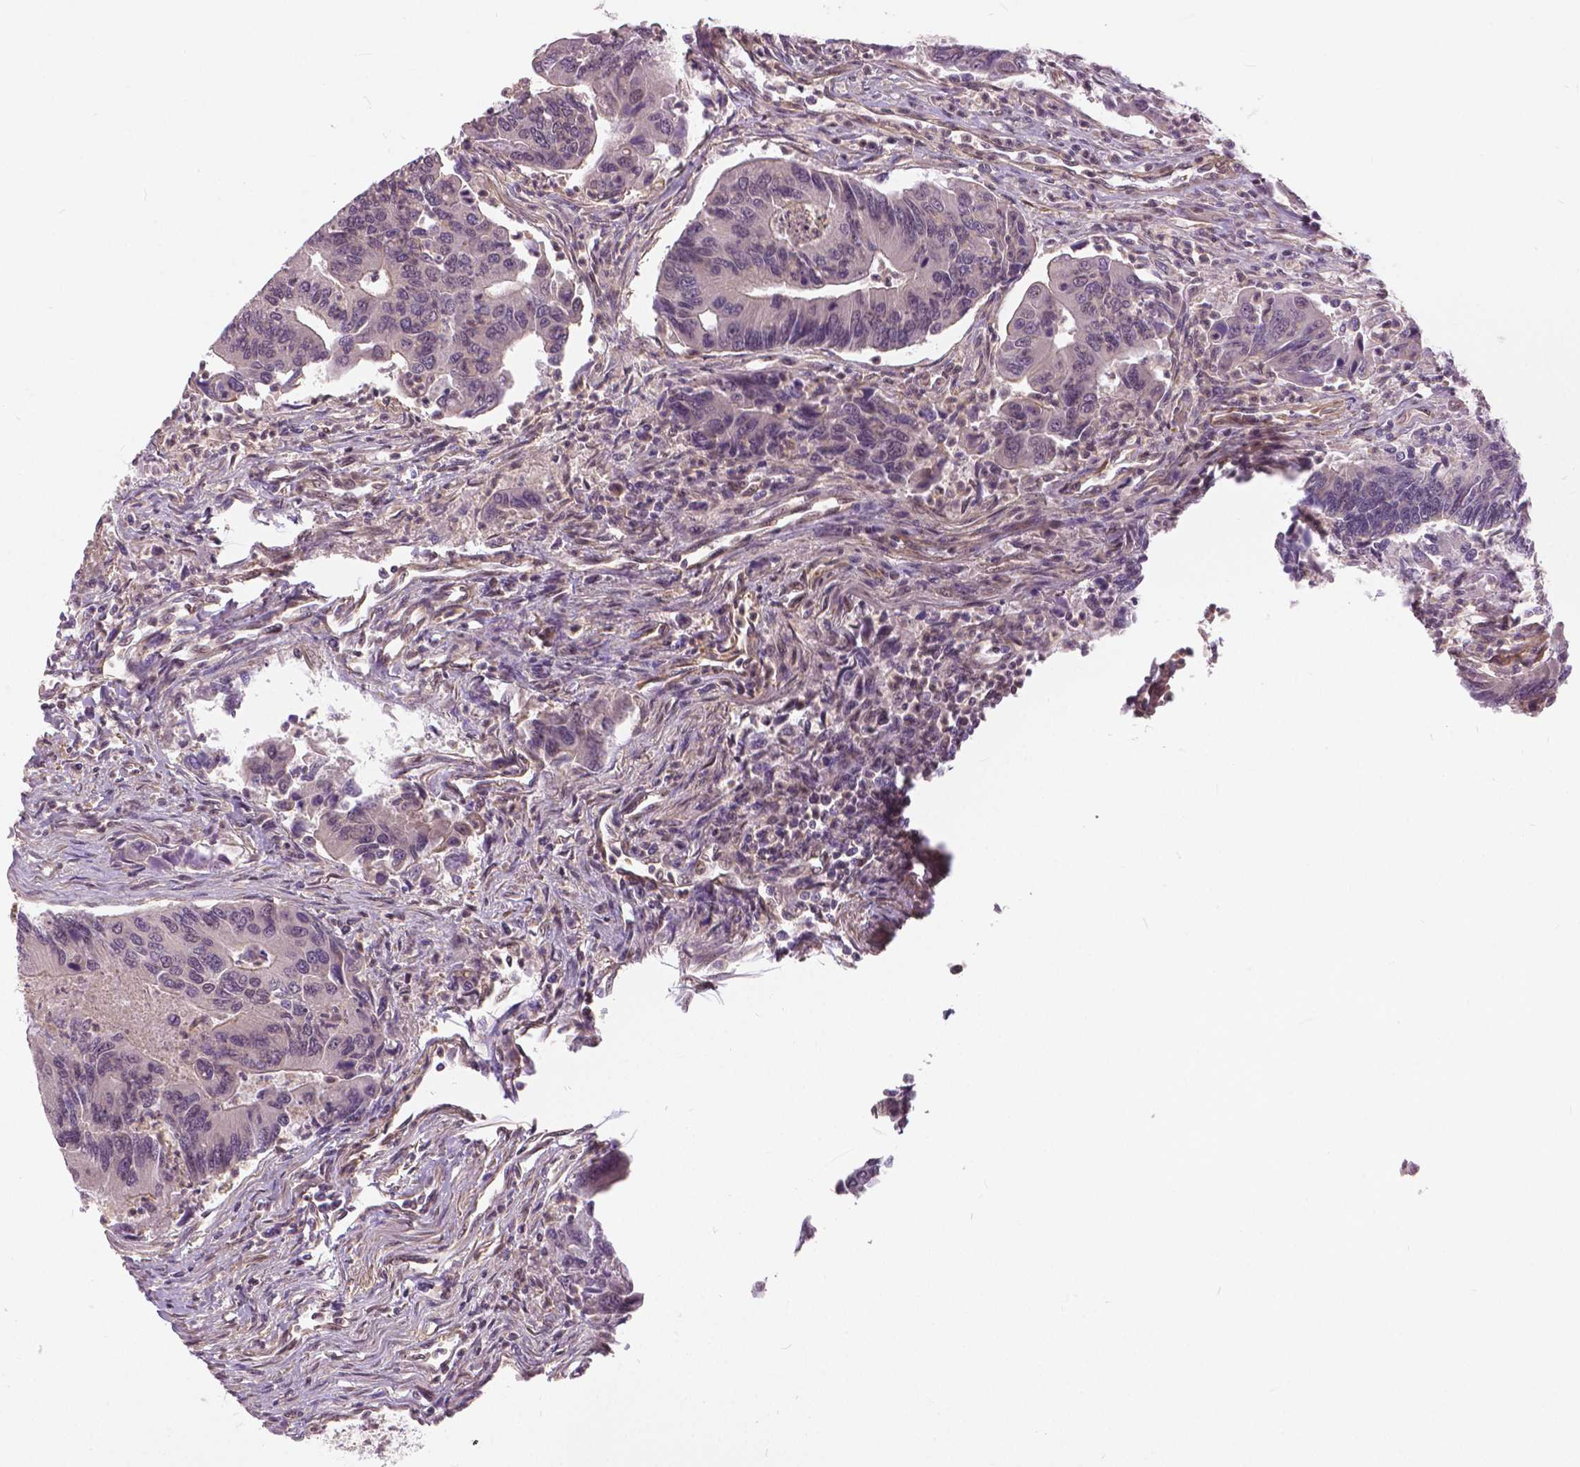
{"staining": {"intensity": "negative", "quantity": "none", "location": "none"}, "tissue": "colorectal cancer", "cell_type": "Tumor cells", "image_type": "cancer", "snomed": [{"axis": "morphology", "description": "Adenocarcinoma, NOS"}, {"axis": "topography", "description": "Colon"}], "caption": "IHC image of colorectal adenocarcinoma stained for a protein (brown), which exhibits no staining in tumor cells. (Brightfield microscopy of DAB immunohistochemistry at high magnification).", "gene": "ANXA13", "patient": {"sex": "female", "age": 67}}